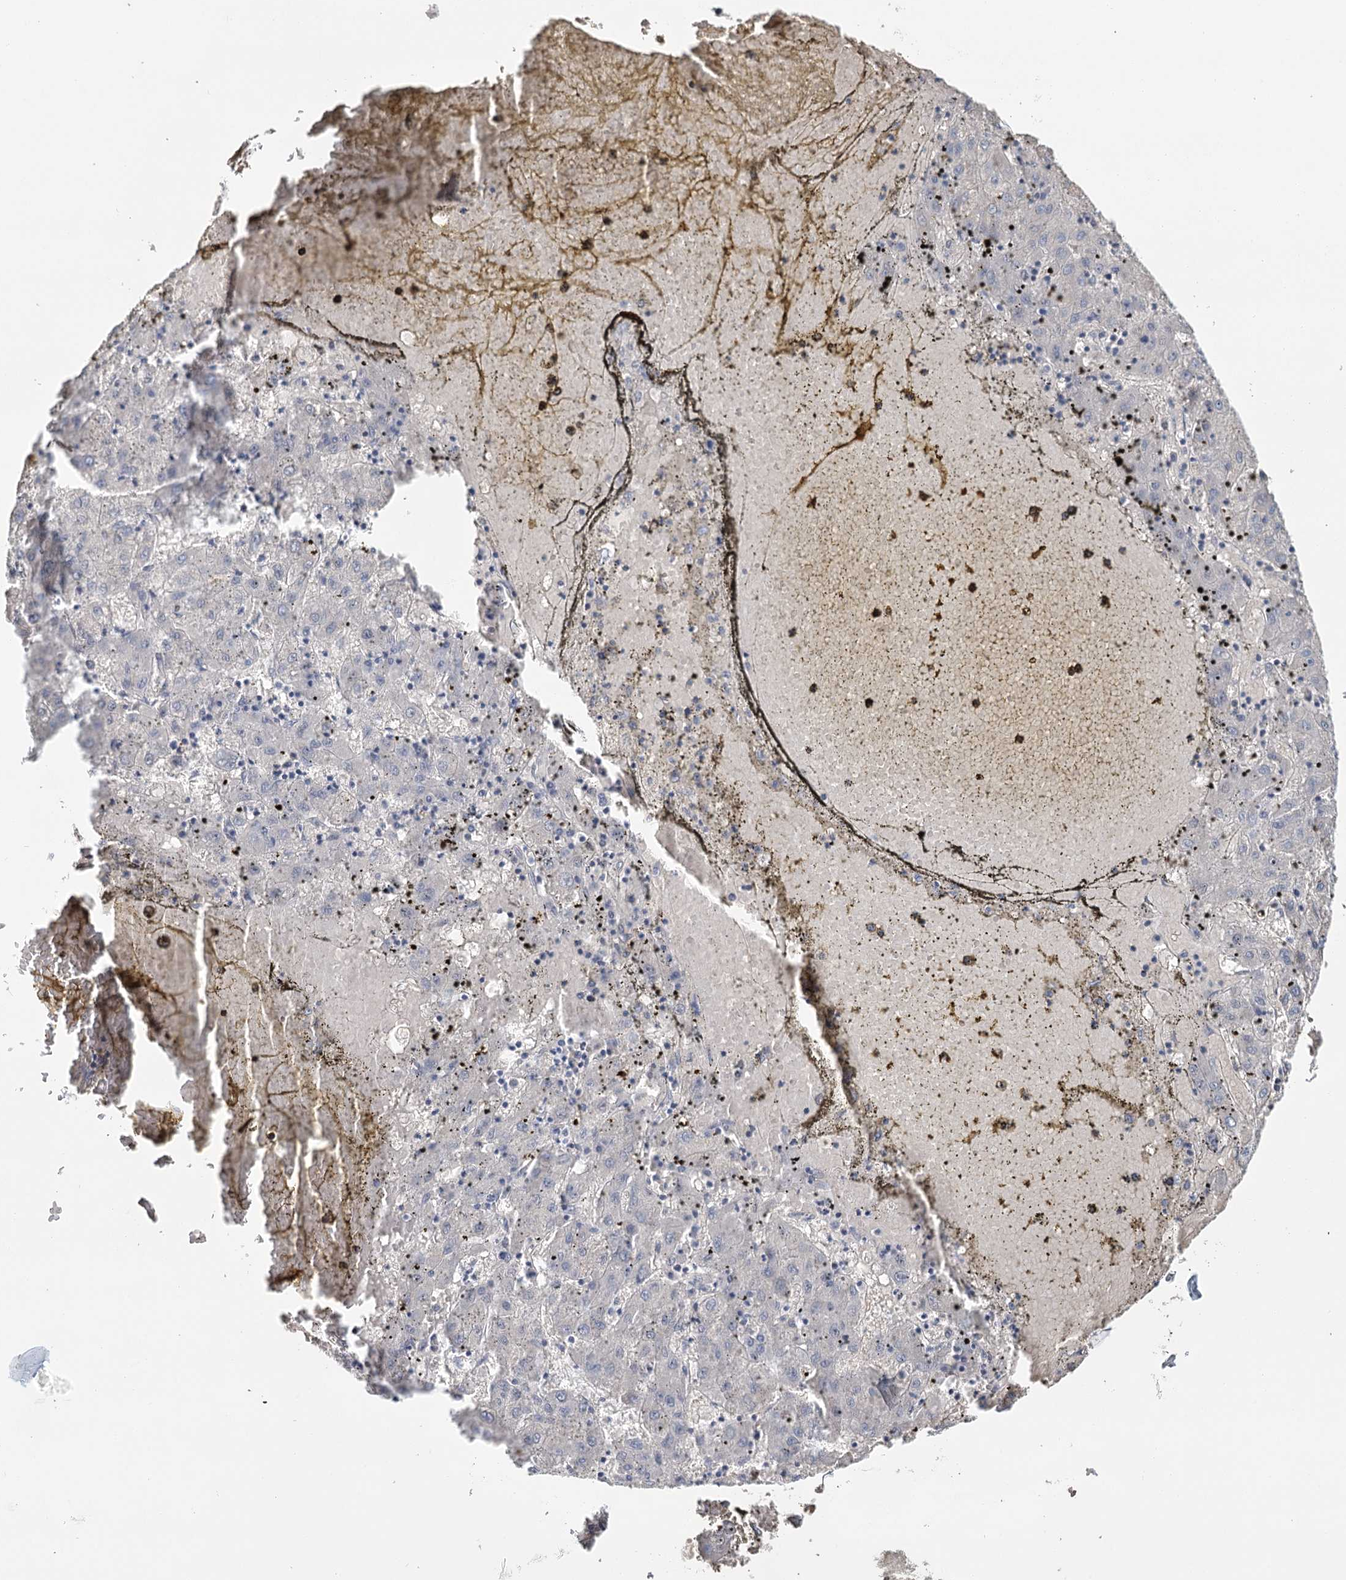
{"staining": {"intensity": "negative", "quantity": "none", "location": "none"}, "tissue": "liver cancer", "cell_type": "Tumor cells", "image_type": "cancer", "snomed": [{"axis": "morphology", "description": "Carcinoma, Hepatocellular, NOS"}, {"axis": "topography", "description": "Liver"}], "caption": "Image shows no protein expression in tumor cells of hepatocellular carcinoma (liver) tissue. Nuclei are stained in blue.", "gene": "IGSF3", "patient": {"sex": "male", "age": 72}}